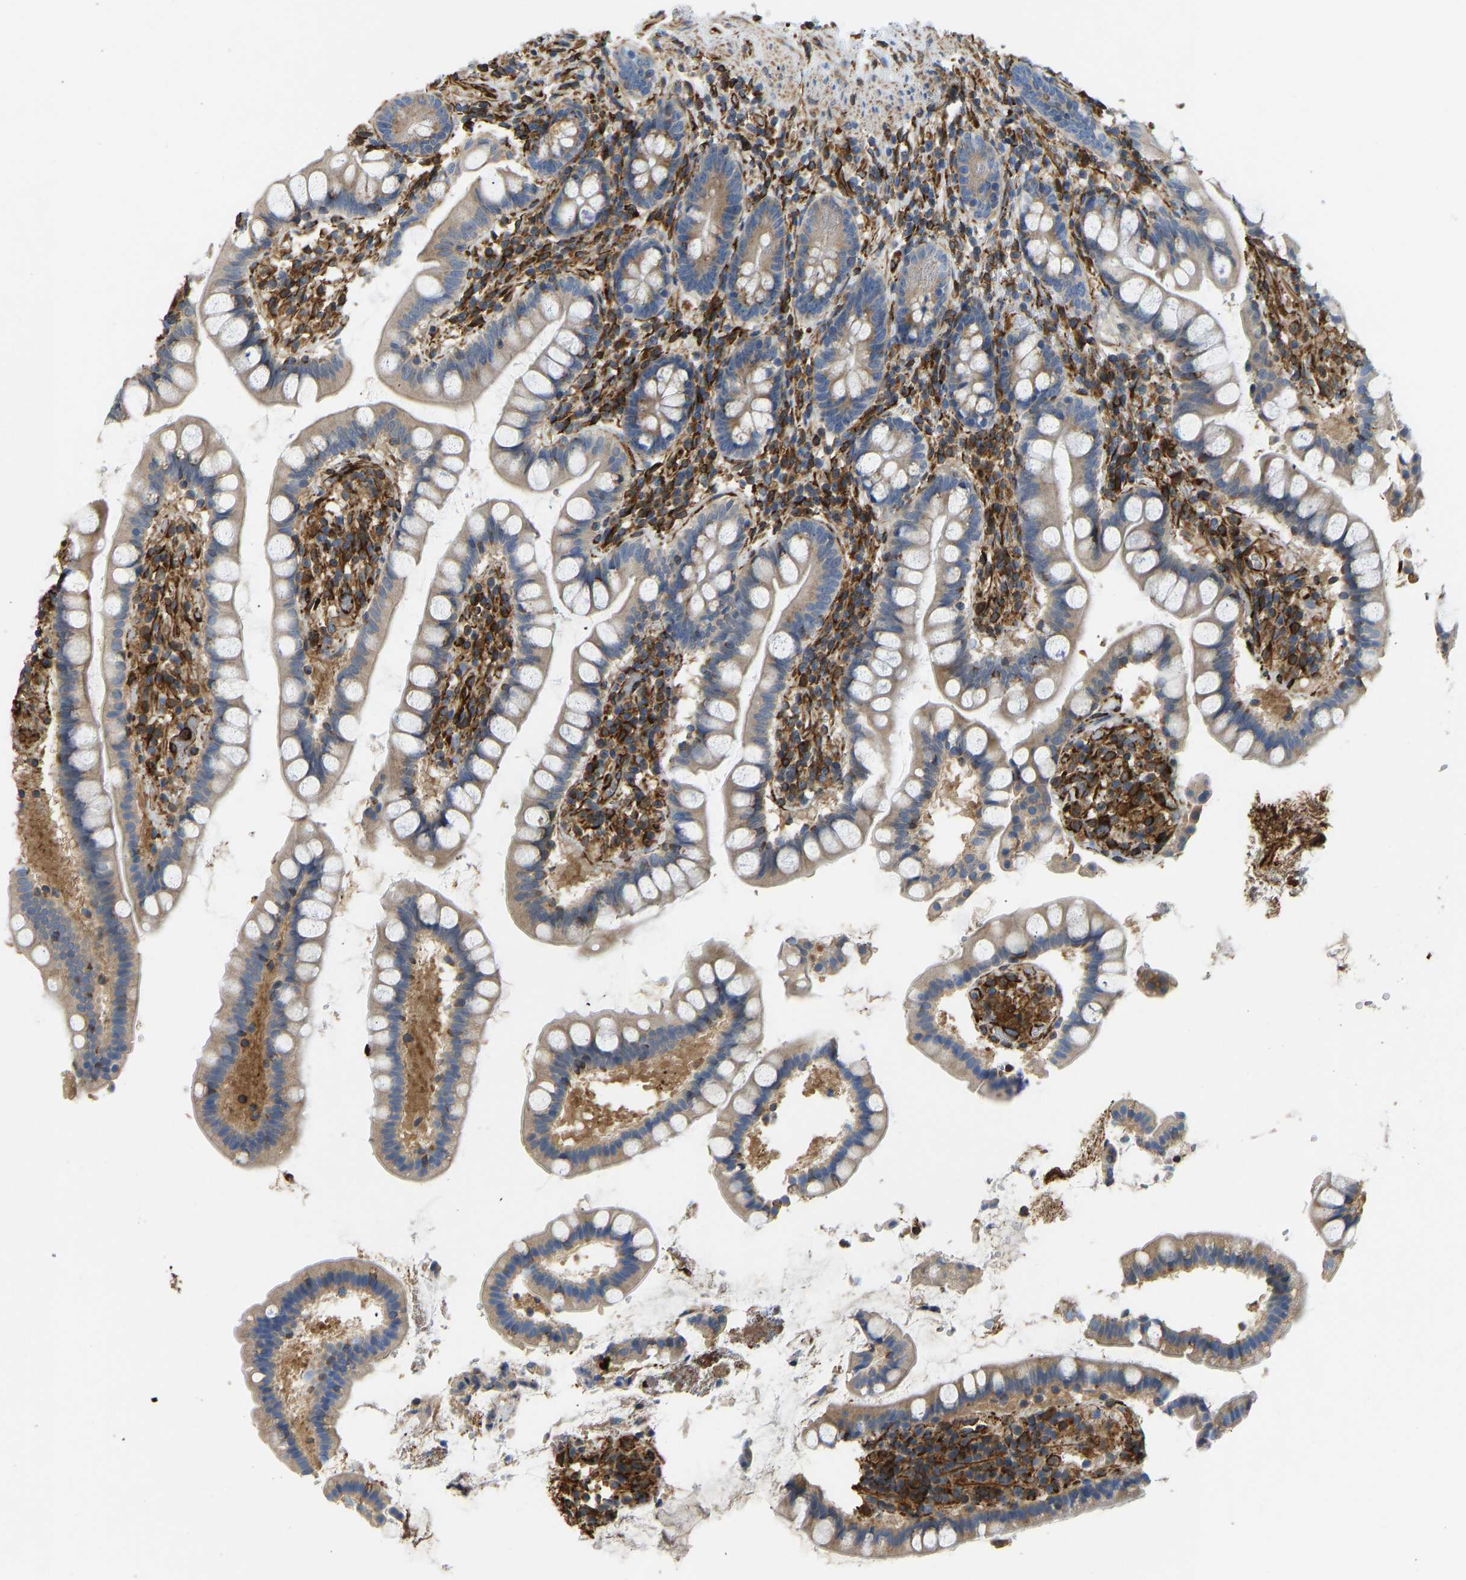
{"staining": {"intensity": "weak", "quantity": ">75%", "location": "cytoplasmic/membranous"}, "tissue": "small intestine", "cell_type": "Glandular cells", "image_type": "normal", "snomed": [{"axis": "morphology", "description": "Normal tissue, NOS"}, {"axis": "topography", "description": "Small intestine"}], "caption": "High-magnification brightfield microscopy of unremarkable small intestine stained with DAB (brown) and counterstained with hematoxylin (blue). glandular cells exhibit weak cytoplasmic/membranous staining is present in about>75% of cells.", "gene": "BEX3", "patient": {"sex": "female", "age": 84}}